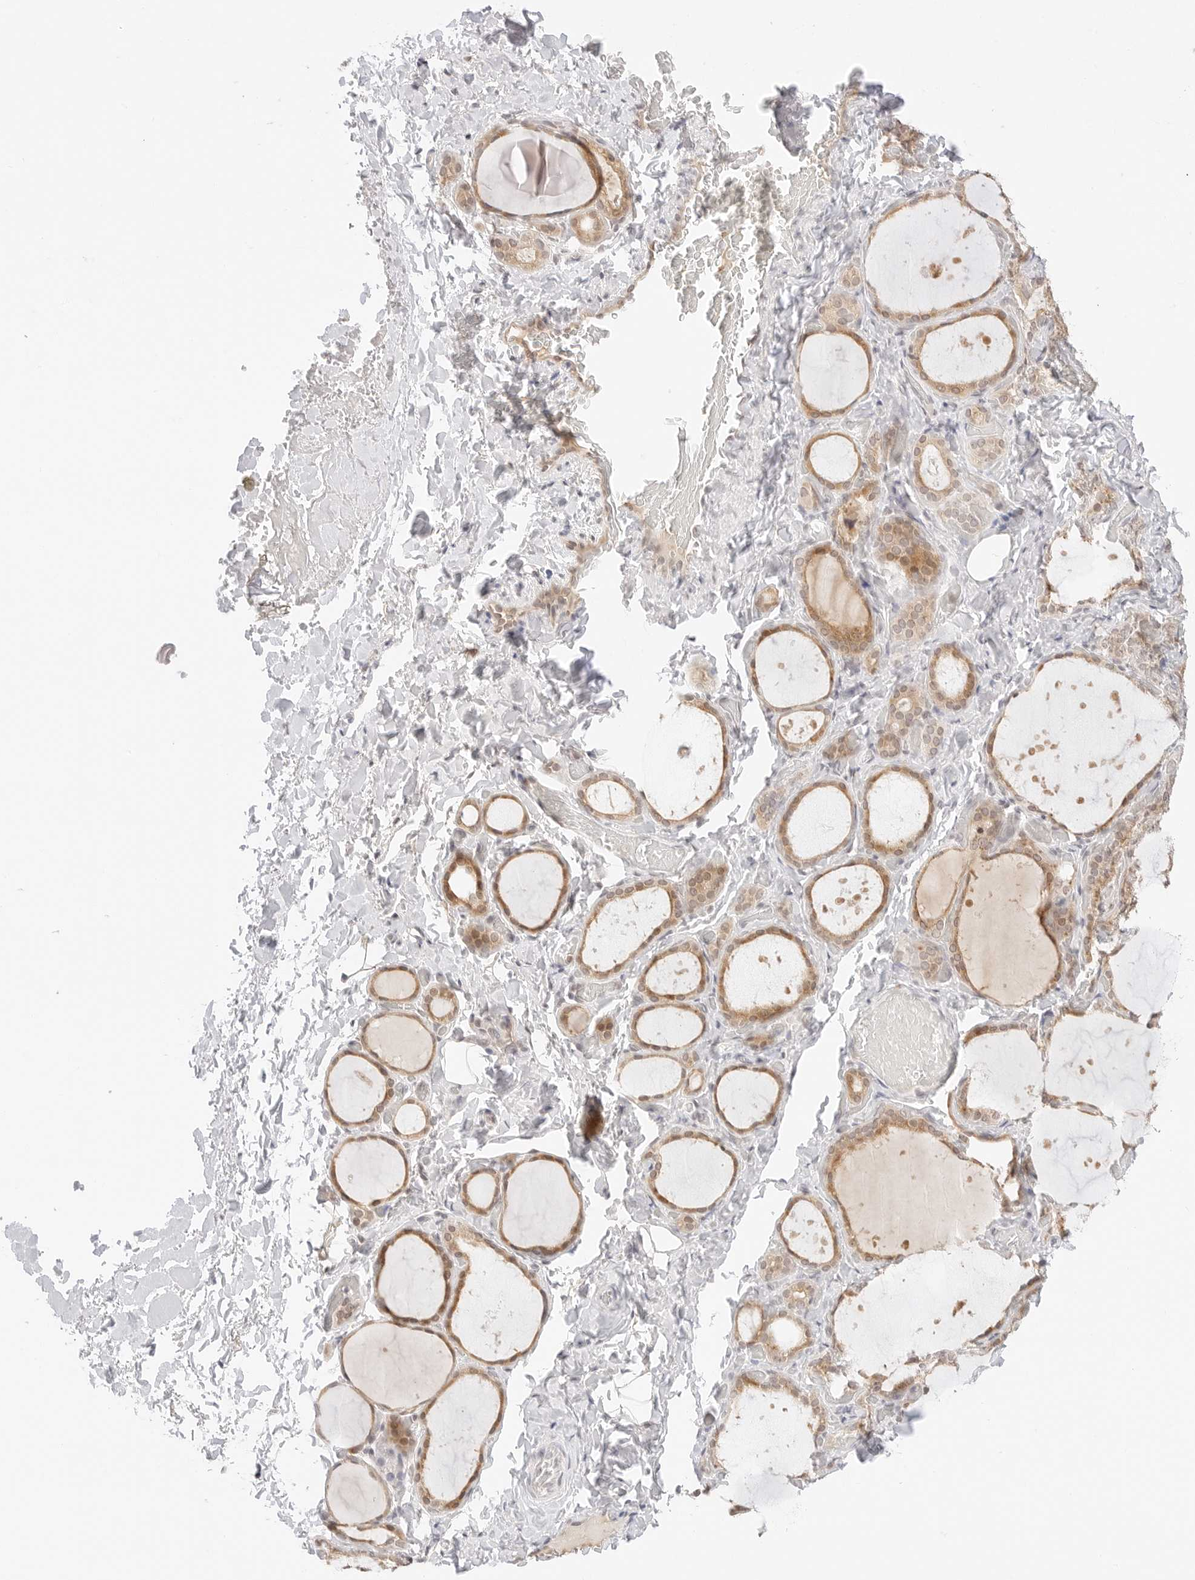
{"staining": {"intensity": "moderate", "quantity": ">75%", "location": "cytoplasmic/membranous"}, "tissue": "thyroid gland", "cell_type": "Glandular cells", "image_type": "normal", "snomed": [{"axis": "morphology", "description": "Normal tissue, NOS"}, {"axis": "topography", "description": "Thyroid gland"}], "caption": "Immunohistochemistry (IHC) image of unremarkable thyroid gland: human thyroid gland stained using immunohistochemistry (IHC) displays medium levels of moderate protein expression localized specifically in the cytoplasmic/membranous of glandular cells, appearing as a cytoplasmic/membranous brown color.", "gene": "SEPTIN4", "patient": {"sex": "female", "age": 44}}